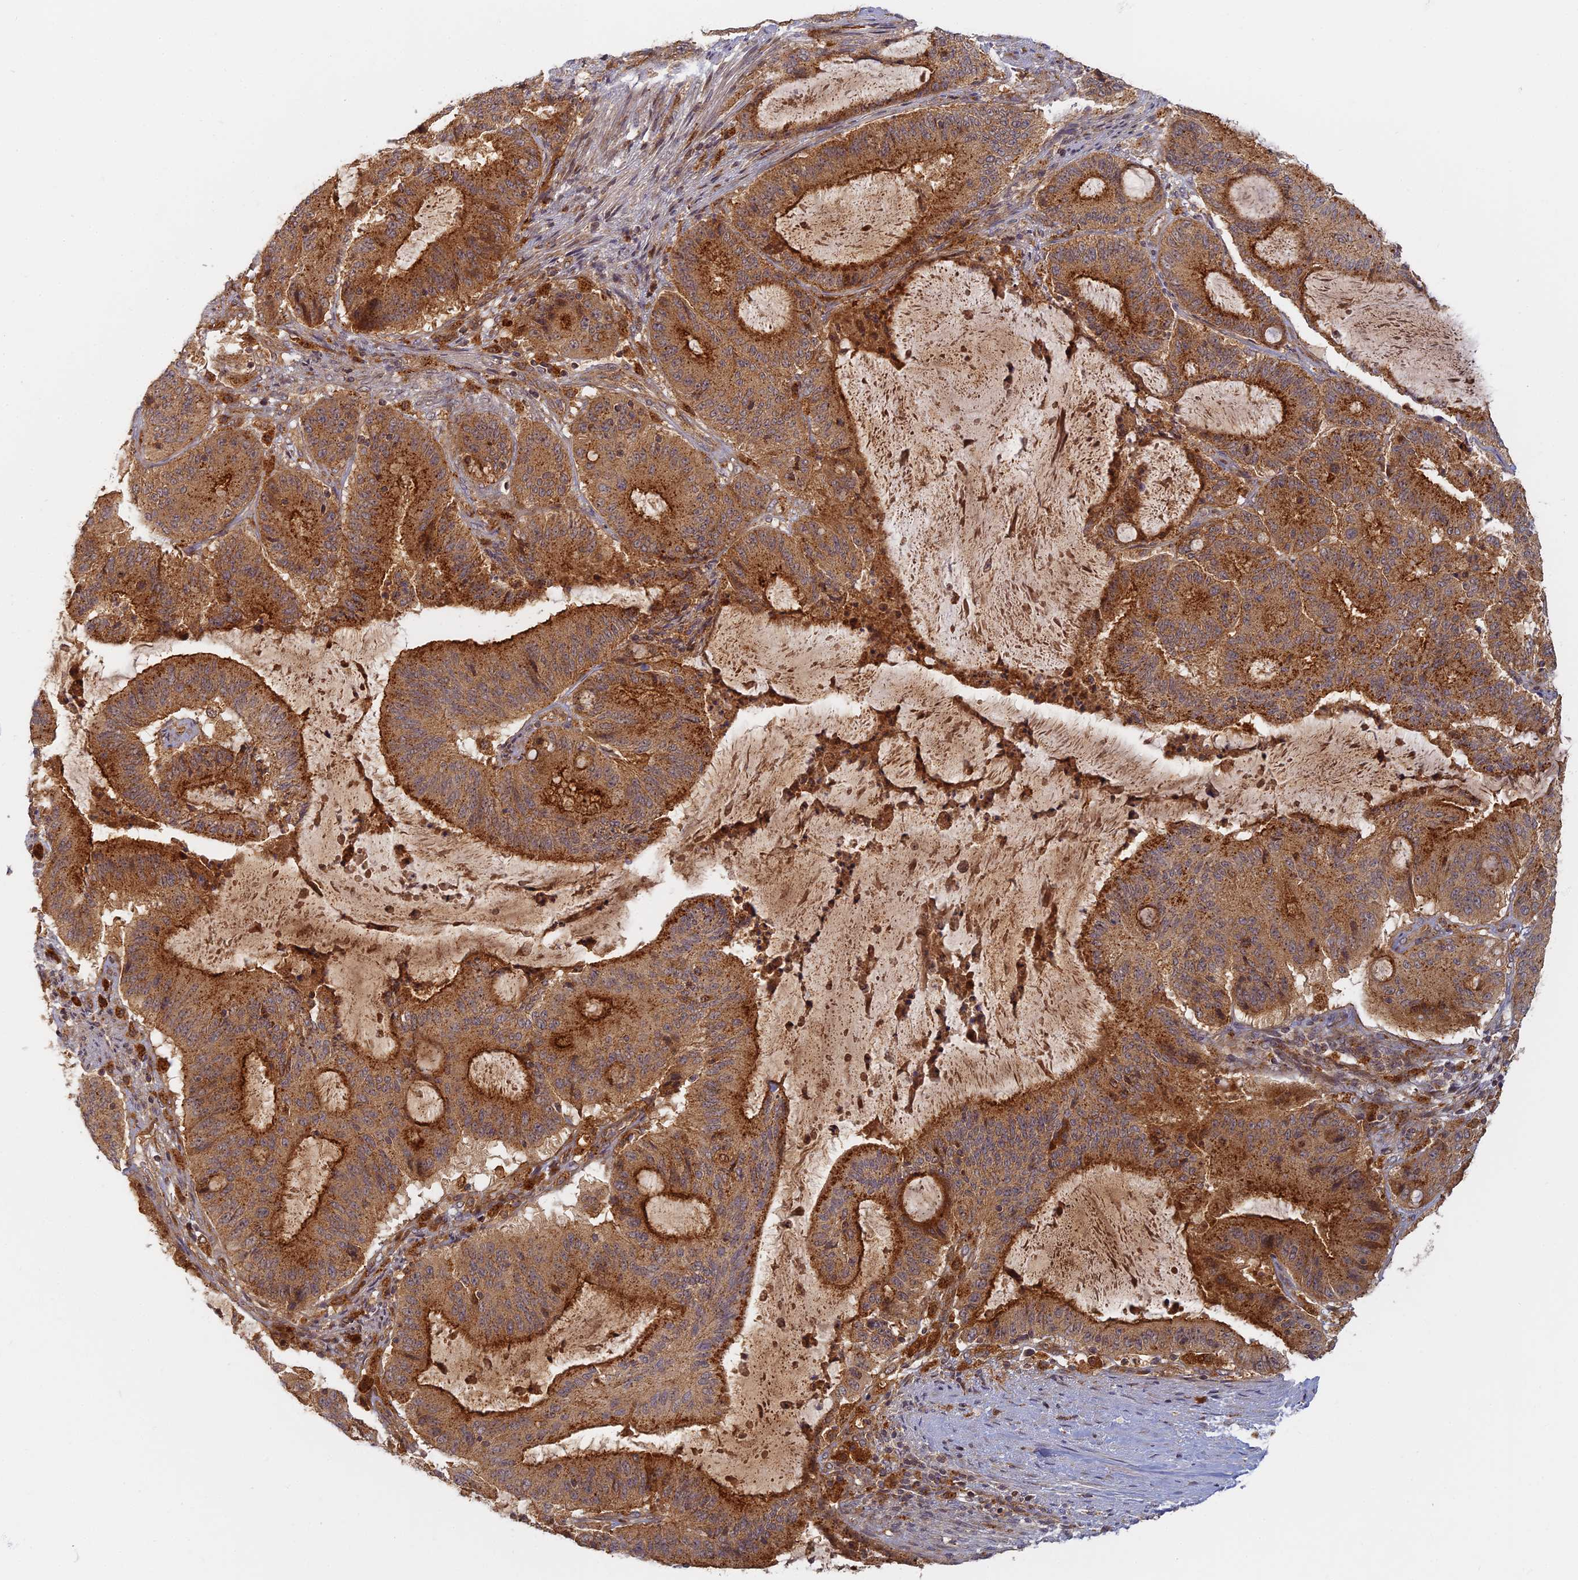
{"staining": {"intensity": "strong", "quantity": ">75%", "location": "cytoplasmic/membranous"}, "tissue": "liver cancer", "cell_type": "Tumor cells", "image_type": "cancer", "snomed": [{"axis": "morphology", "description": "Normal tissue, NOS"}, {"axis": "morphology", "description": "Cholangiocarcinoma"}, {"axis": "topography", "description": "Liver"}, {"axis": "topography", "description": "Peripheral nerve tissue"}], "caption": "Immunohistochemical staining of cholangiocarcinoma (liver) shows high levels of strong cytoplasmic/membranous protein expression in about >75% of tumor cells.", "gene": "INO80D", "patient": {"sex": "female", "age": 73}}